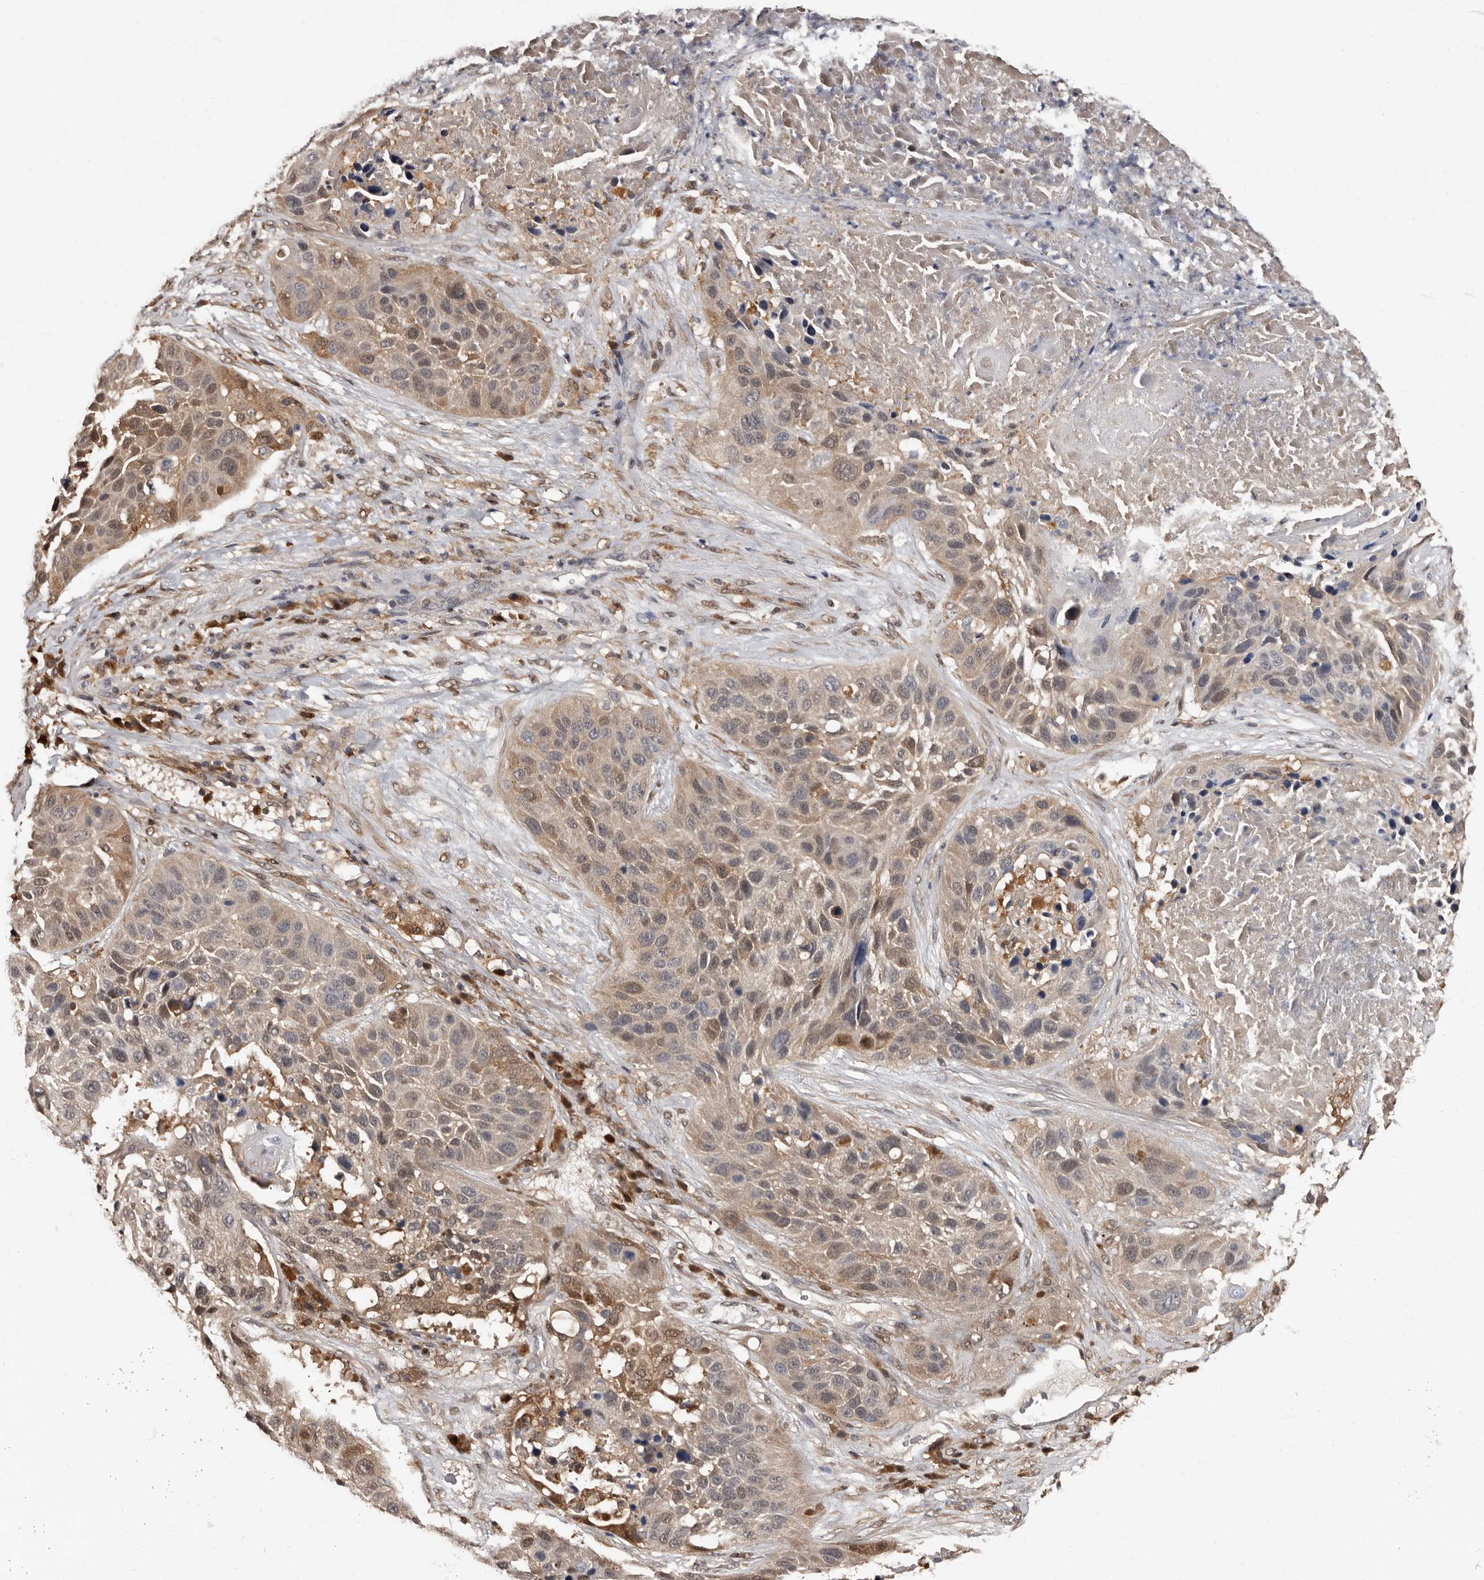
{"staining": {"intensity": "moderate", "quantity": "25%-75%", "location": "cytoplasmic/membranous,nuclear"}, "tissue": "lung cancer", "cell_type": "Tumor cells", "image_type": "cancer", "snomed": [{"axis": "morphology", "description": "Squamous cell carcinoma, NOS"}, {"axis": "topography", "description": "Lung"}], "caption": "Immunohistochemical staining of lung cancer shows medium levels of moderate cytoplasmic/membranous and nuclear positivity in about 25%-75% of tumor cells.", "gene": "DNPH1", "patient": {"sex": "male", "age": 57}}